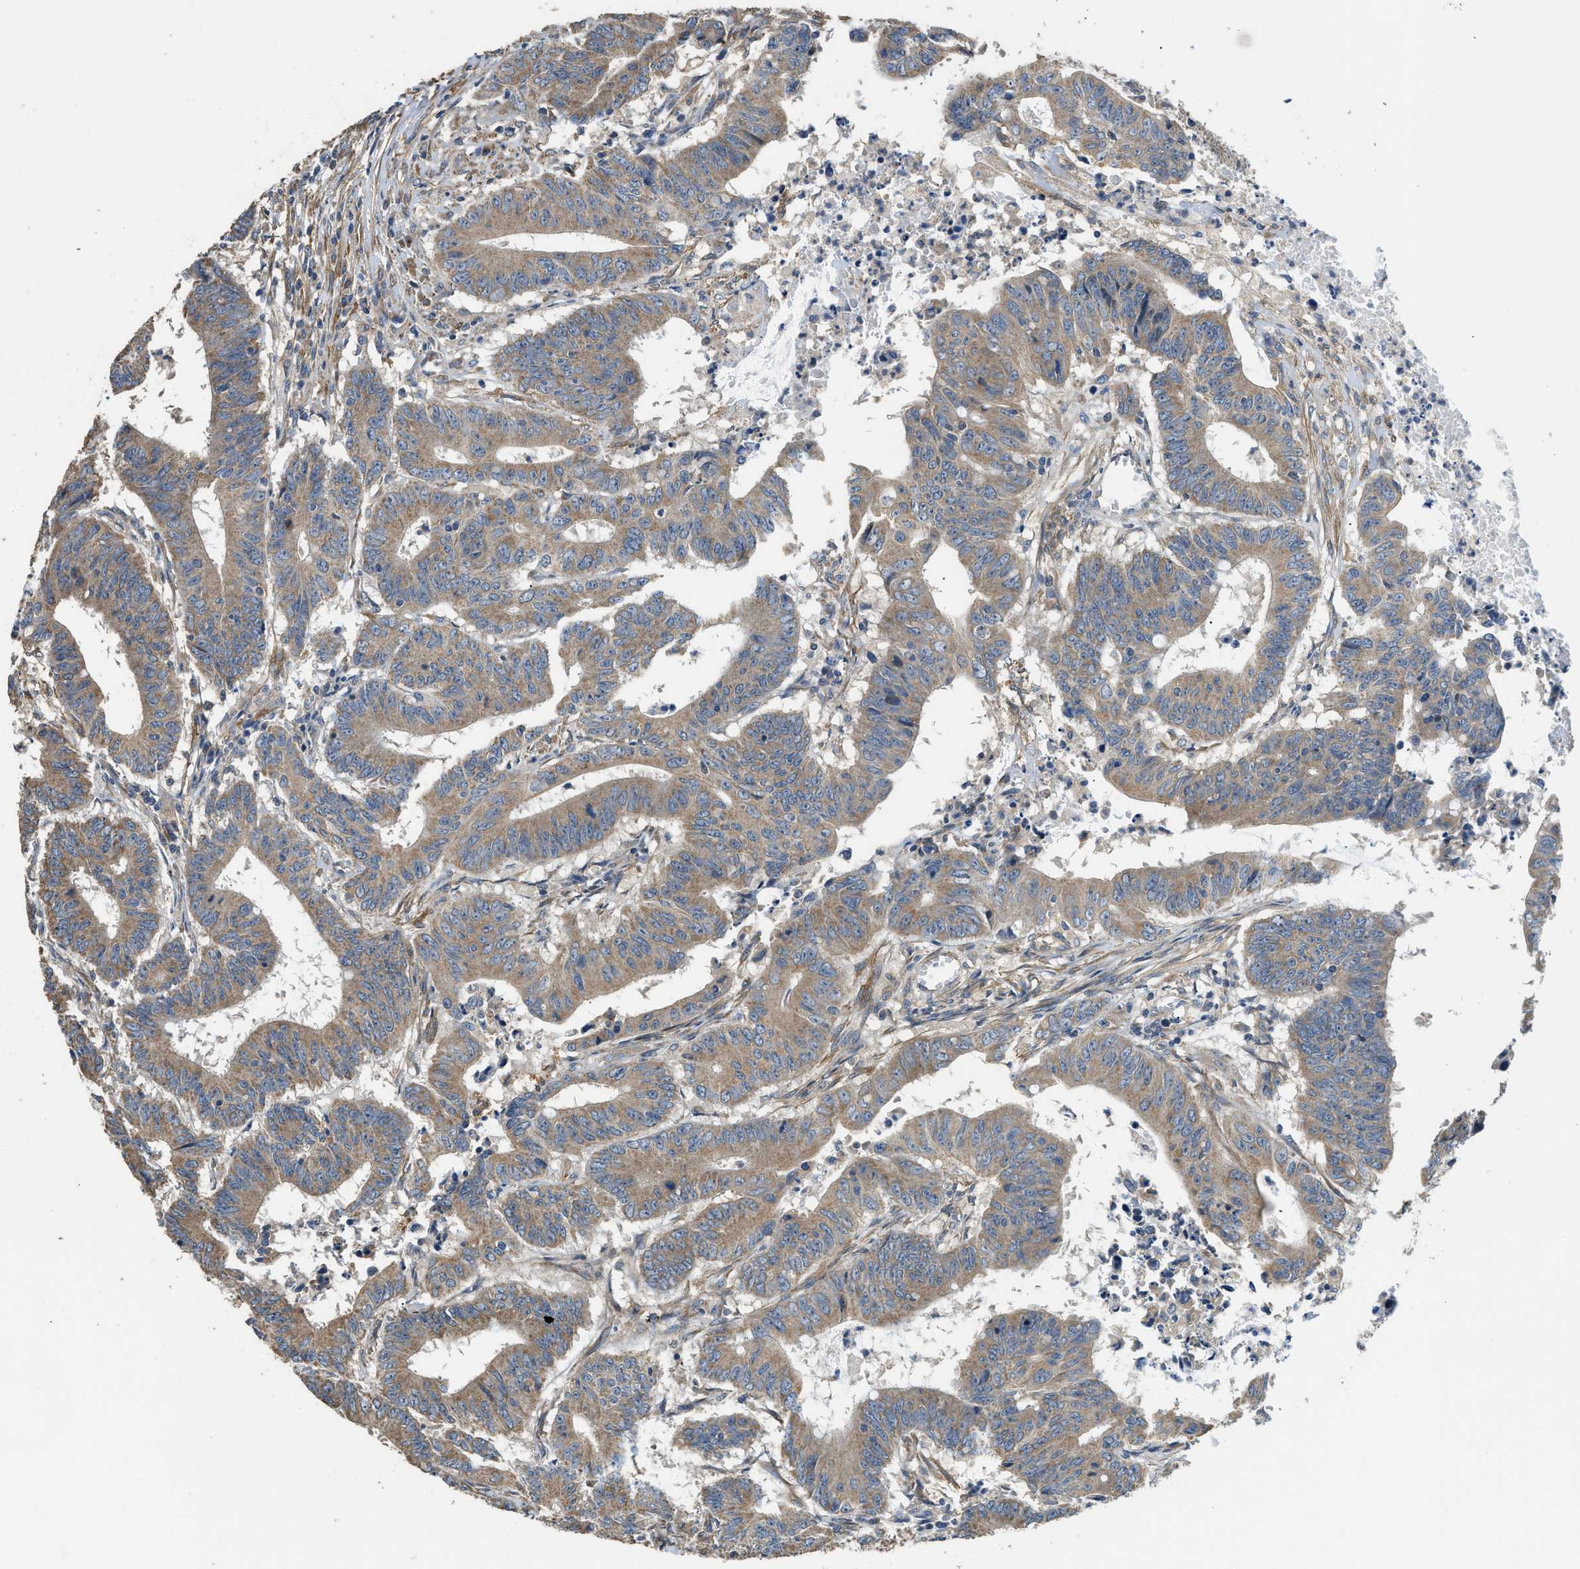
{"staining": {"intensity": "moderate", "quantity": ">75%", "location": "cytoplasmic/membranous"}, "tissue": "colorectal cancer", "cell_type": "Tumor cells", "image_type": "cancer", "snomed": [{"axis": "morphology", "description": "Adenocarcinoma, NOS"}, {"axis": "topography", "description": "Colon"}], "caption": "Adenocarcinoma (colorectal) stained for a protein (brown) exhibits moderate cytoplasmic/membranous positive staining in approximately >75% of tumor cells.", "gene": "SSH2", "patient": {"sex": "male", "age": 45}}